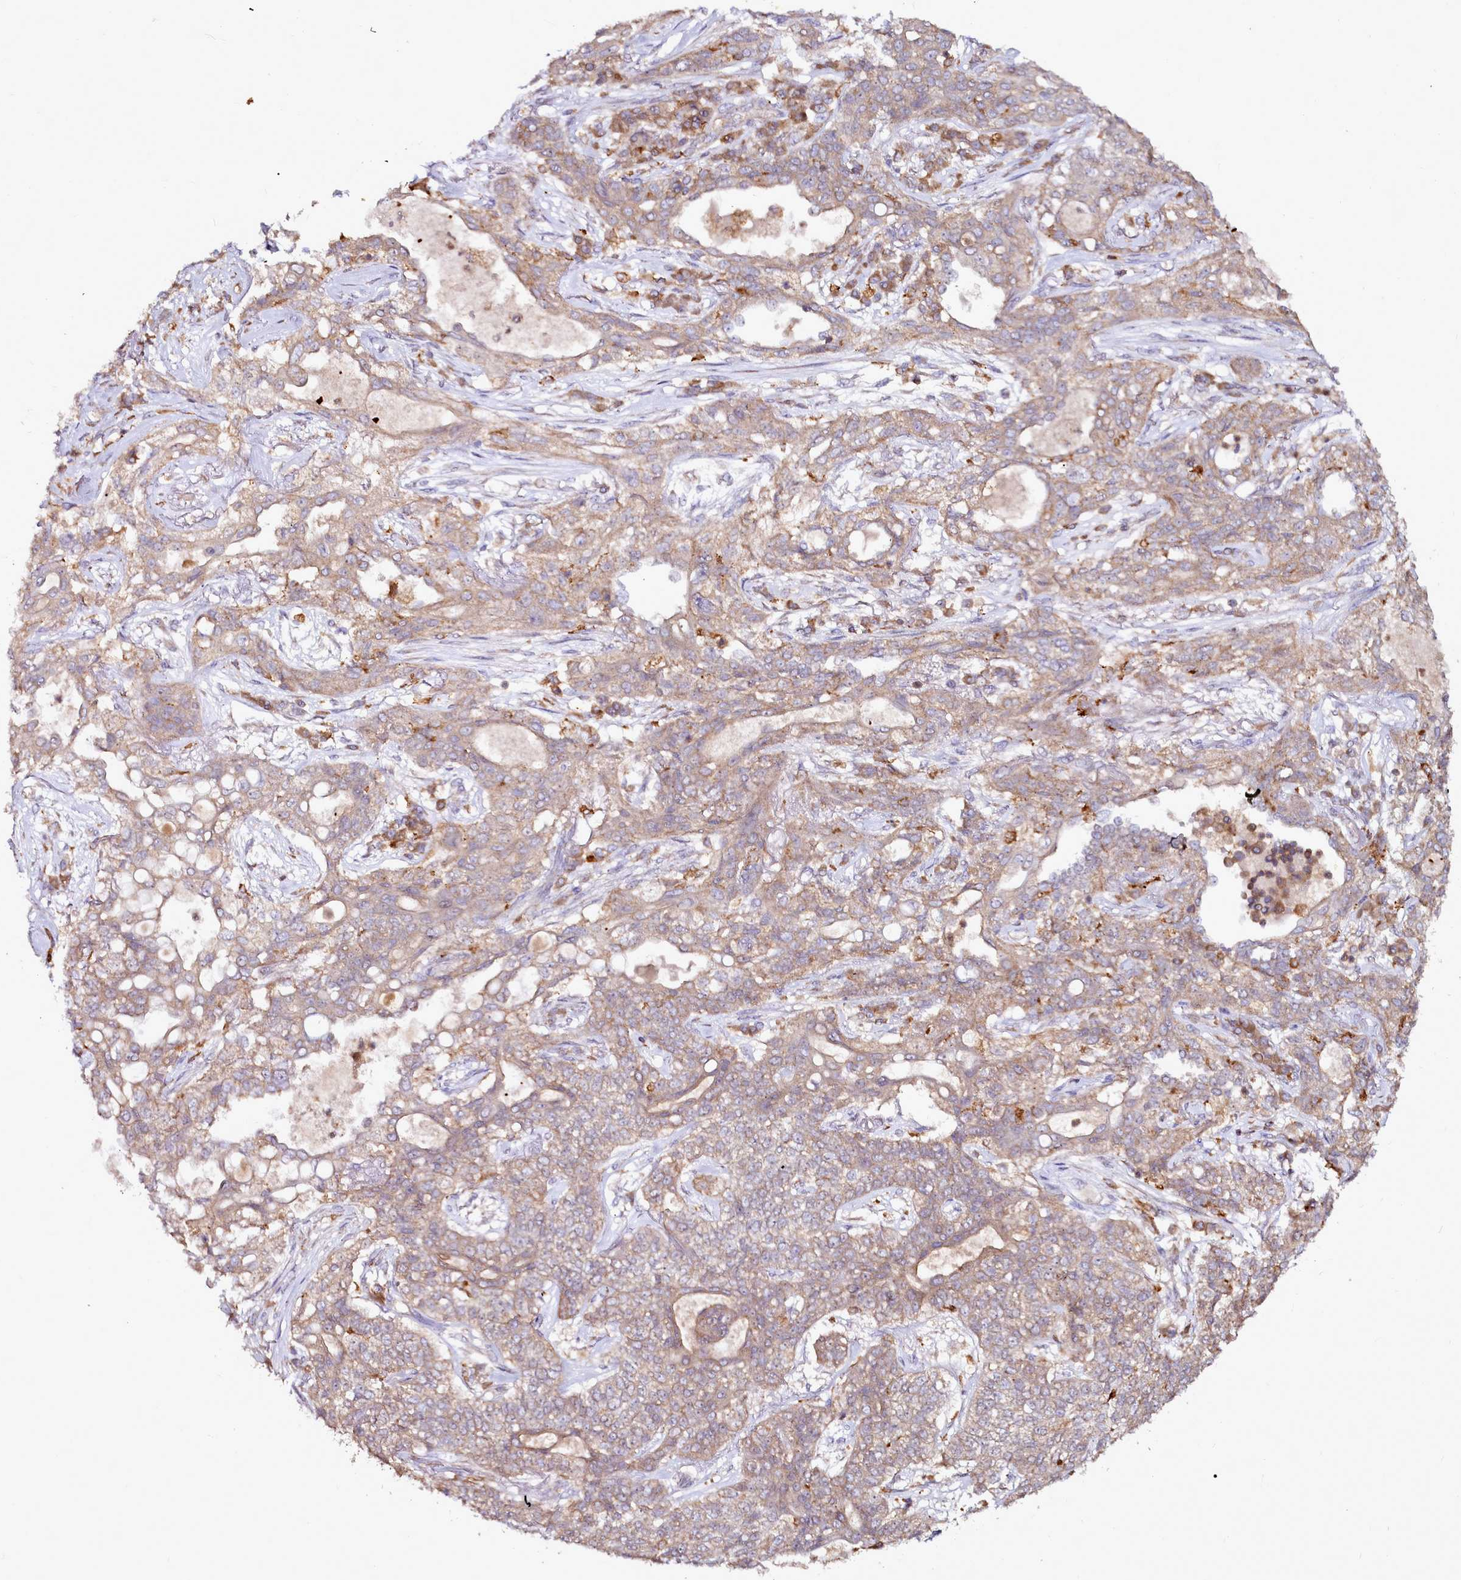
{"staining": {"intensity": "weak", "quantity": ">75%", "location": "cytoplasmic/membranous"}, "tissue": "lung cancer", "cell_type": "Tumor cells", "image_type": "cancer", "snomed": [{"axis": "morphology", "description": "Squamous cell carcinoma, NOS"}, {"axis": "topography", "description": "Lung"}], "caption": "Lung cancer (squamous cell carcinoma) was stained to show a protein in brown. There is low levels of weak cytoplasmic/membranous positivity in about >75% of tumor cells.", "gene": "NCKAP1L", "patient": {"sex": "female", "age": 70}}